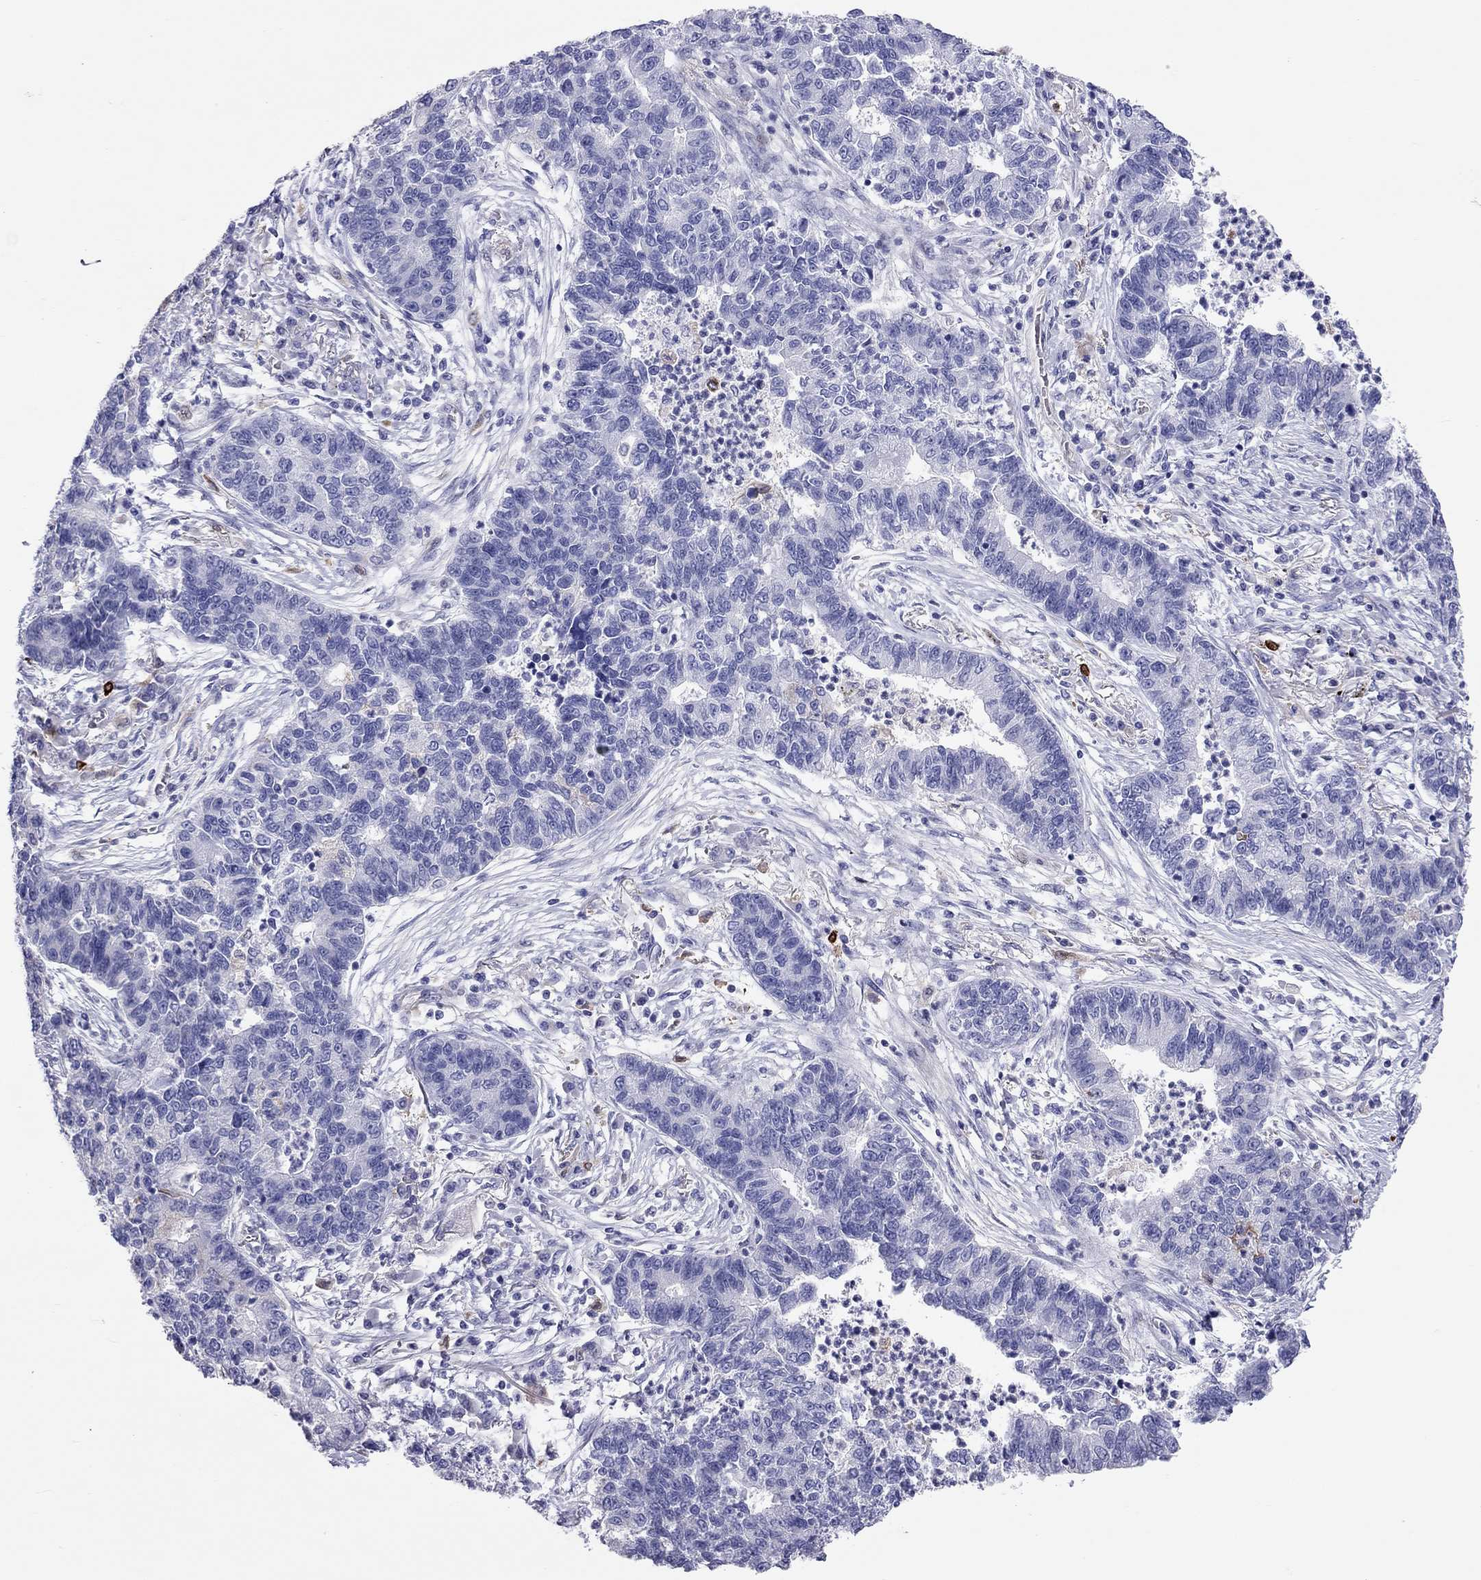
{"staining": {"intensity": "negative", "quantity": "none", "location": "none"}, "tissue": "lung cancer", "cell_type": "Tumor cells", "image_type": "cancer", "snomed": [{"axis": "morphology", "description": "Adenocarcinoma, NOS"}, {"axis": "topography", "description": "Lung"}], "caption": "Tumor cells are negative for protein expression in human lung cancer (adenocarcinoma).", "gene": "ADORA2A", "patient": {"sex": "female", "age": 57}}